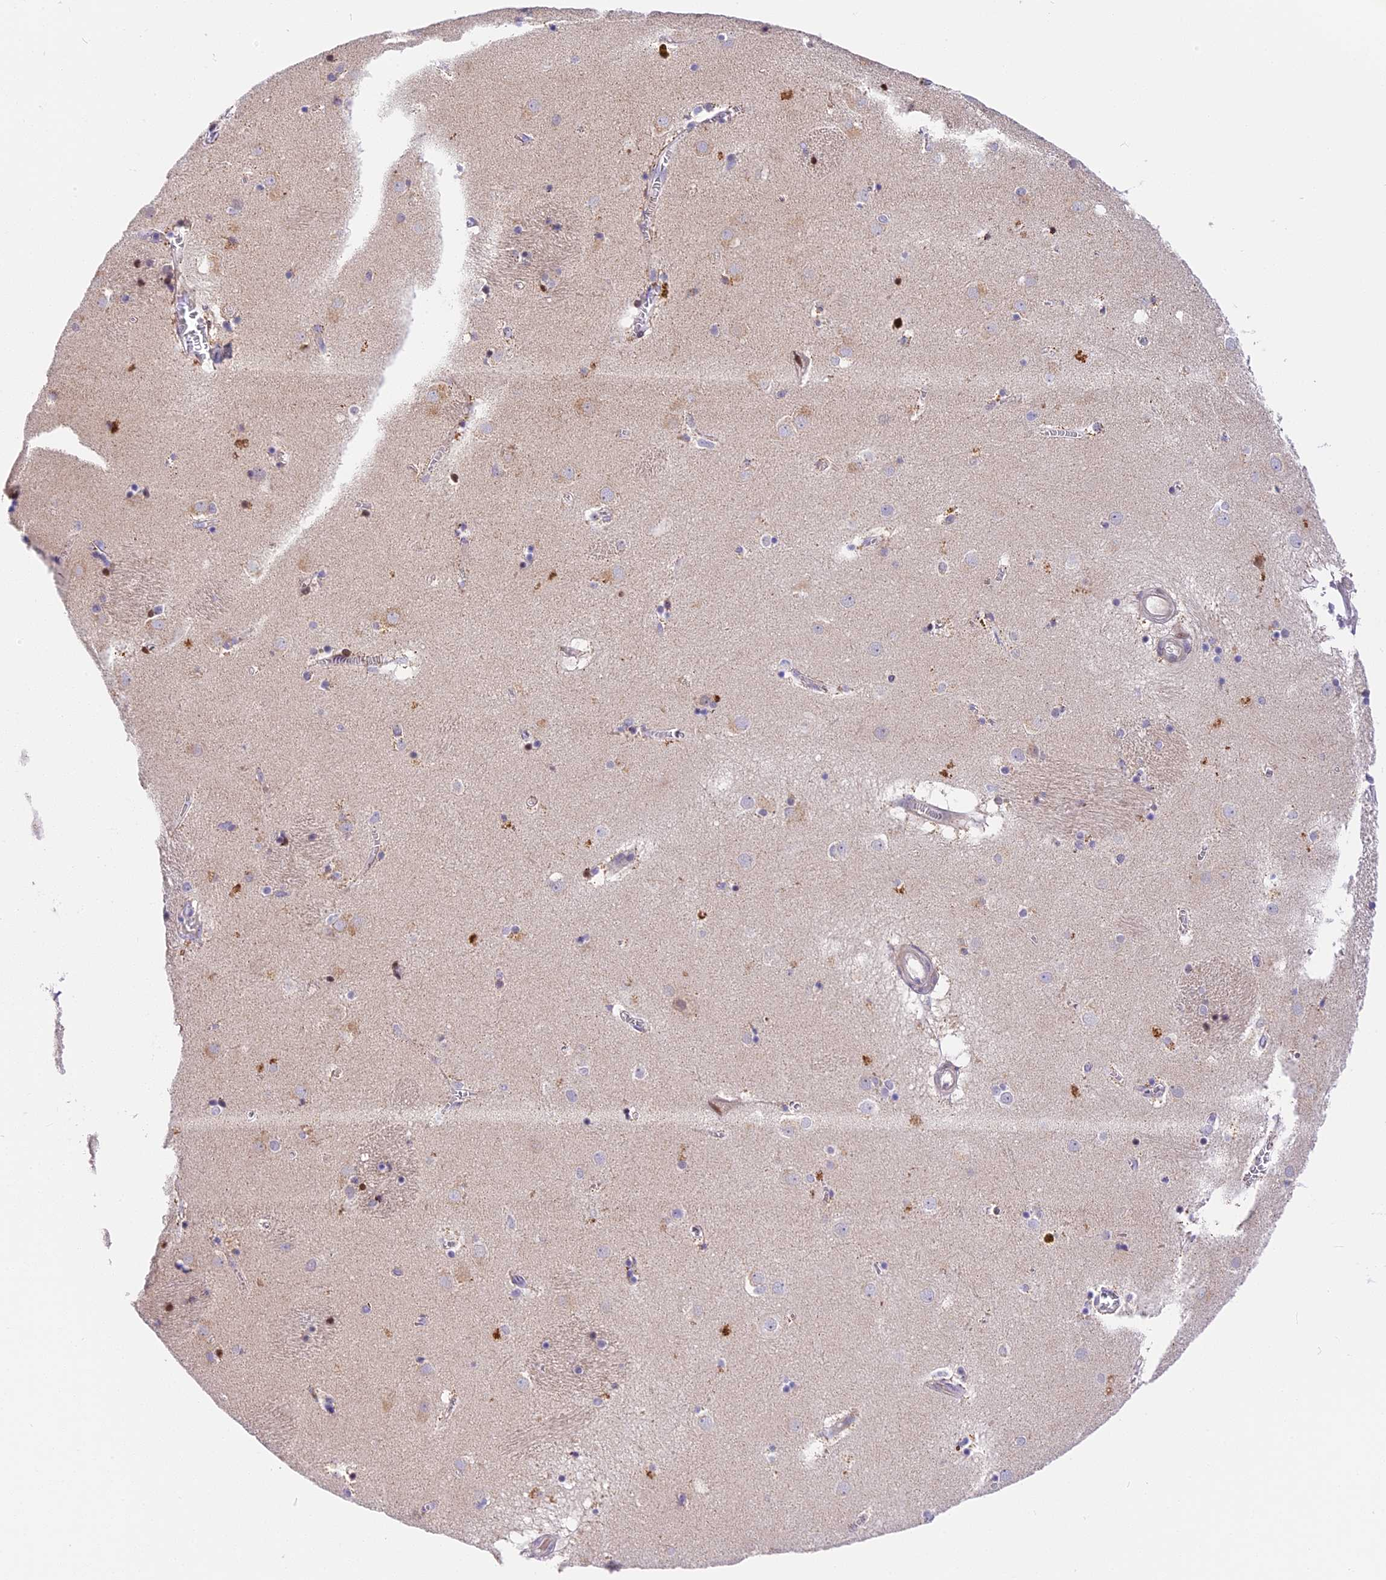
{"staining": {"intensity": "negative", "quantity": "none", "location": "none"}, "tissue": "caudate", "cell_type": "Glial cells", "image_type": "normal", "snomed": [{"axis": "morphology", "description": "Normal tissue, NOS"}, {"axis": "topography", "description": "Lateral ventricle wall"}], "caption": "Caudate stained for a protein using immunohistochemistry reveals no staining glial cells.", "gene": "MIDN", "patient": {"sex": "male", "age": 70}}